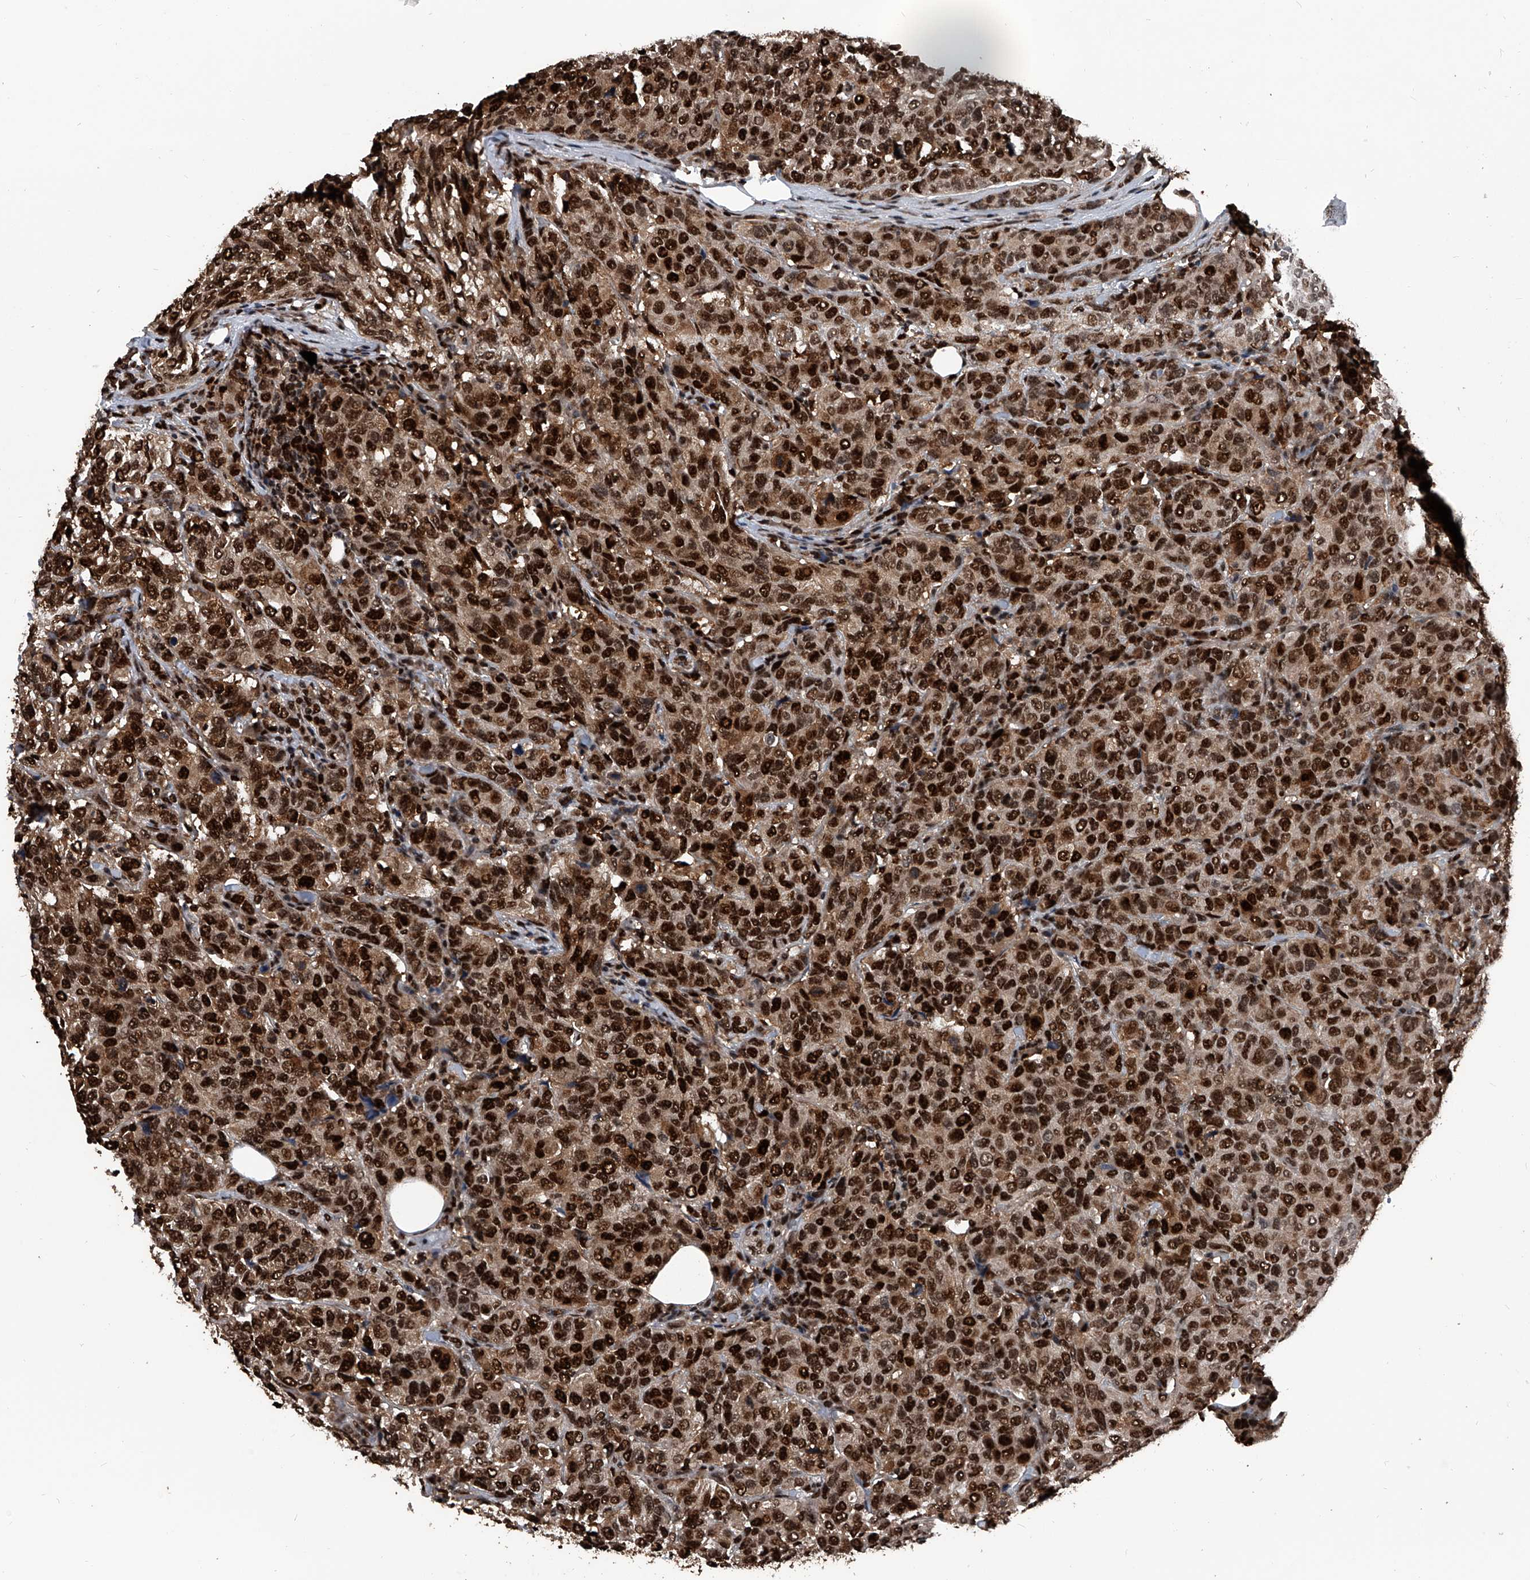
{"staining": {"intensity": "strong", "quantity": ">75%", "location": "nuclear"}, "tissue": "breast cancer", "cell_type": "Tumor cells", "image_type": "cancer", "snomed": [{"axis": "morphology", "description": "Duct carcinoma"}, {"axis": "topography", "description": "Breast"}], "caption": "Immunohistochemistry (IHC) photomicrograph of neoplastic tissue: human breast cancer stained using IHC displays high levels of strong protein expression localized specifically in the nuclear of tumor cells, appearing as a nuclear brown color.", "gene": "FKBP5", "patient": {"sex": "female", "age": 55}}